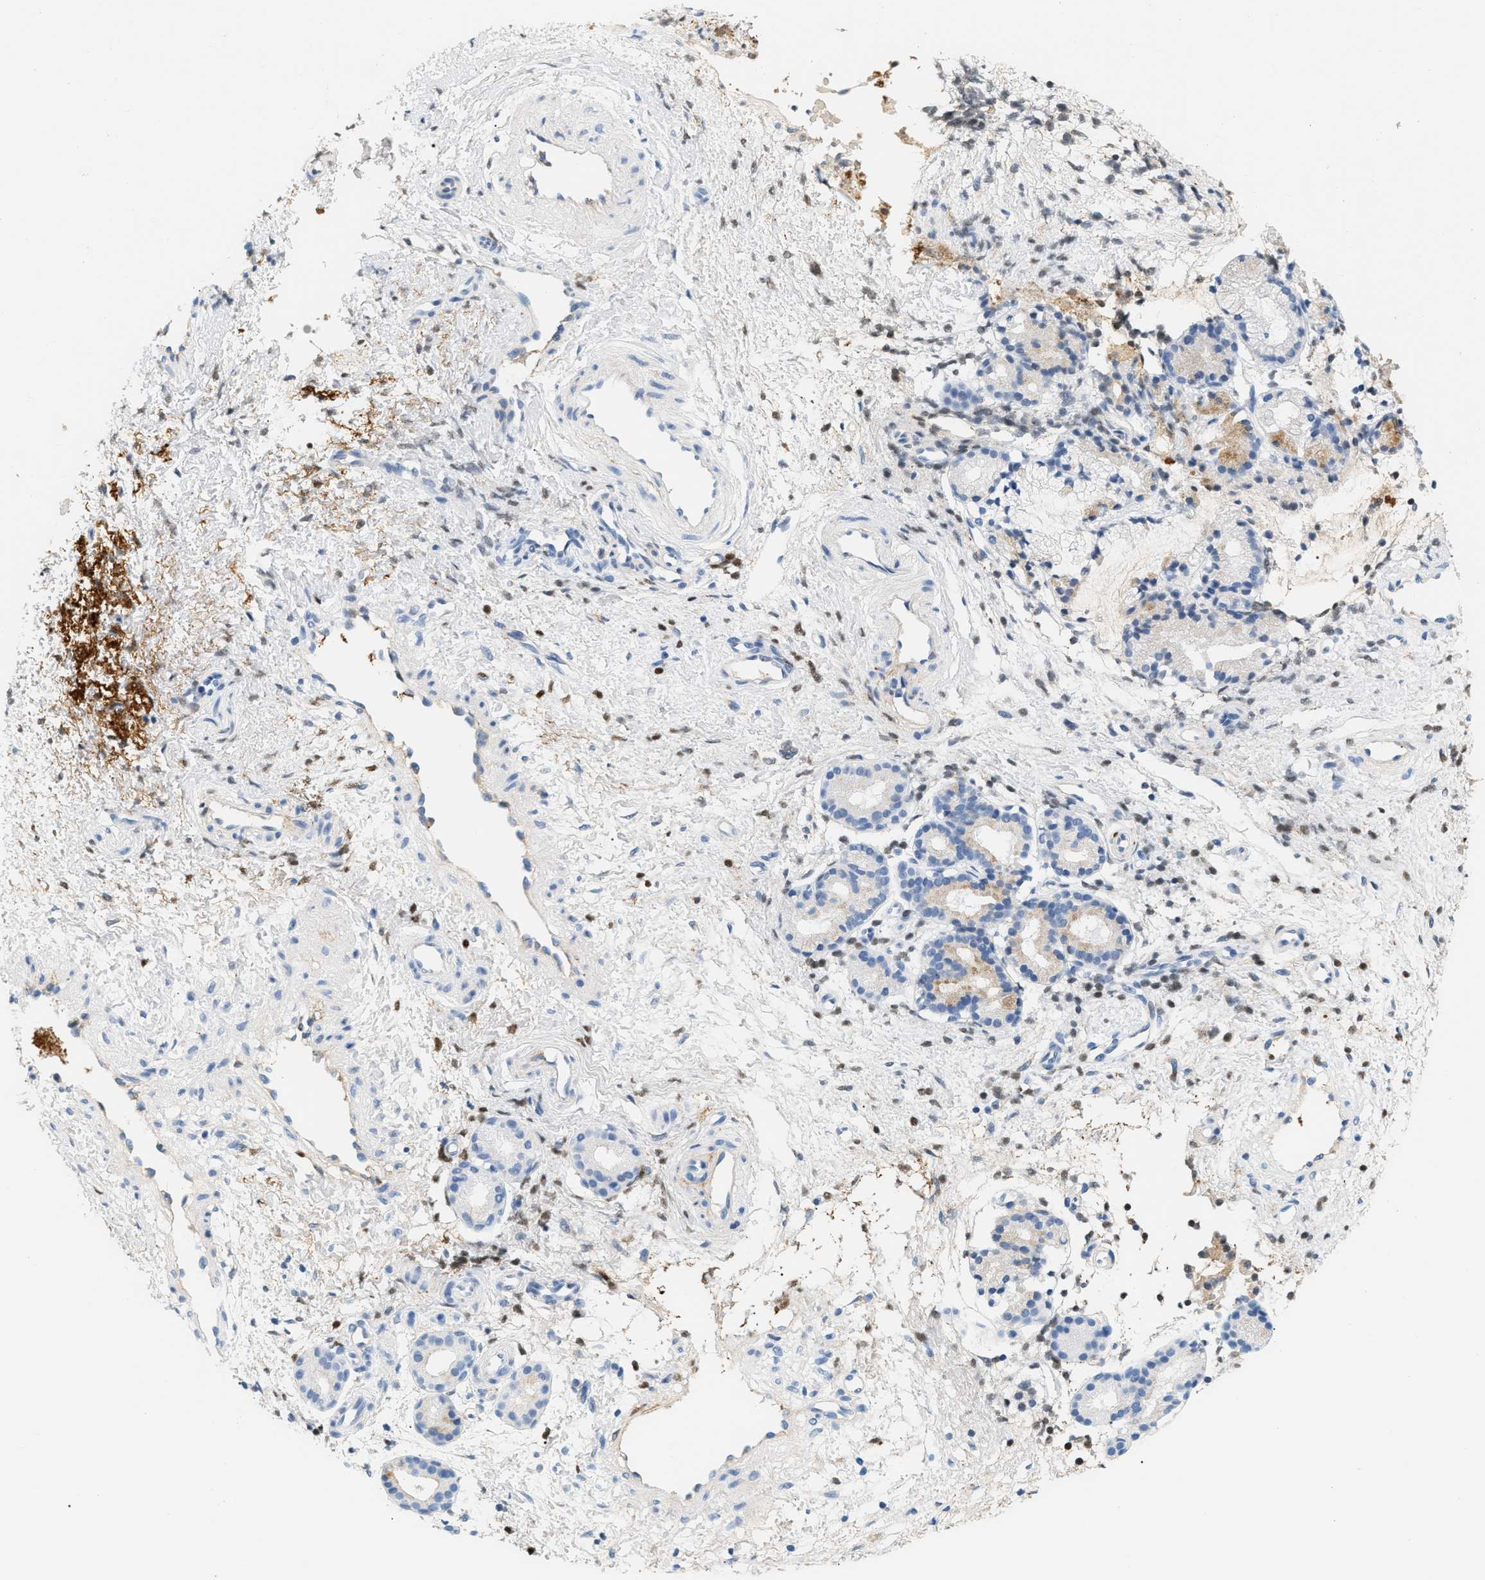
{"staining": {"intensity": "weak", "quantity": "<25%", "location": "cytoplasmic/membranous"}, "tissue": "nasopharynx", "cell_type": "Respiratory epithelial cells", "image_type": "normal", "snomed": [{"axis": "morphology", "description": "Normal tissue, NOS"}, {"axis": "topography", "description": "Nasopharynx"}], "caption": "DAB immunohistochemical staining of unremarkable nasopharynx exhibits no significant expression in respiratory epithelial cells. Nuclei are stained in blue.", "gene": "CFH", "patient": {"sex": "male", "age": 21}}